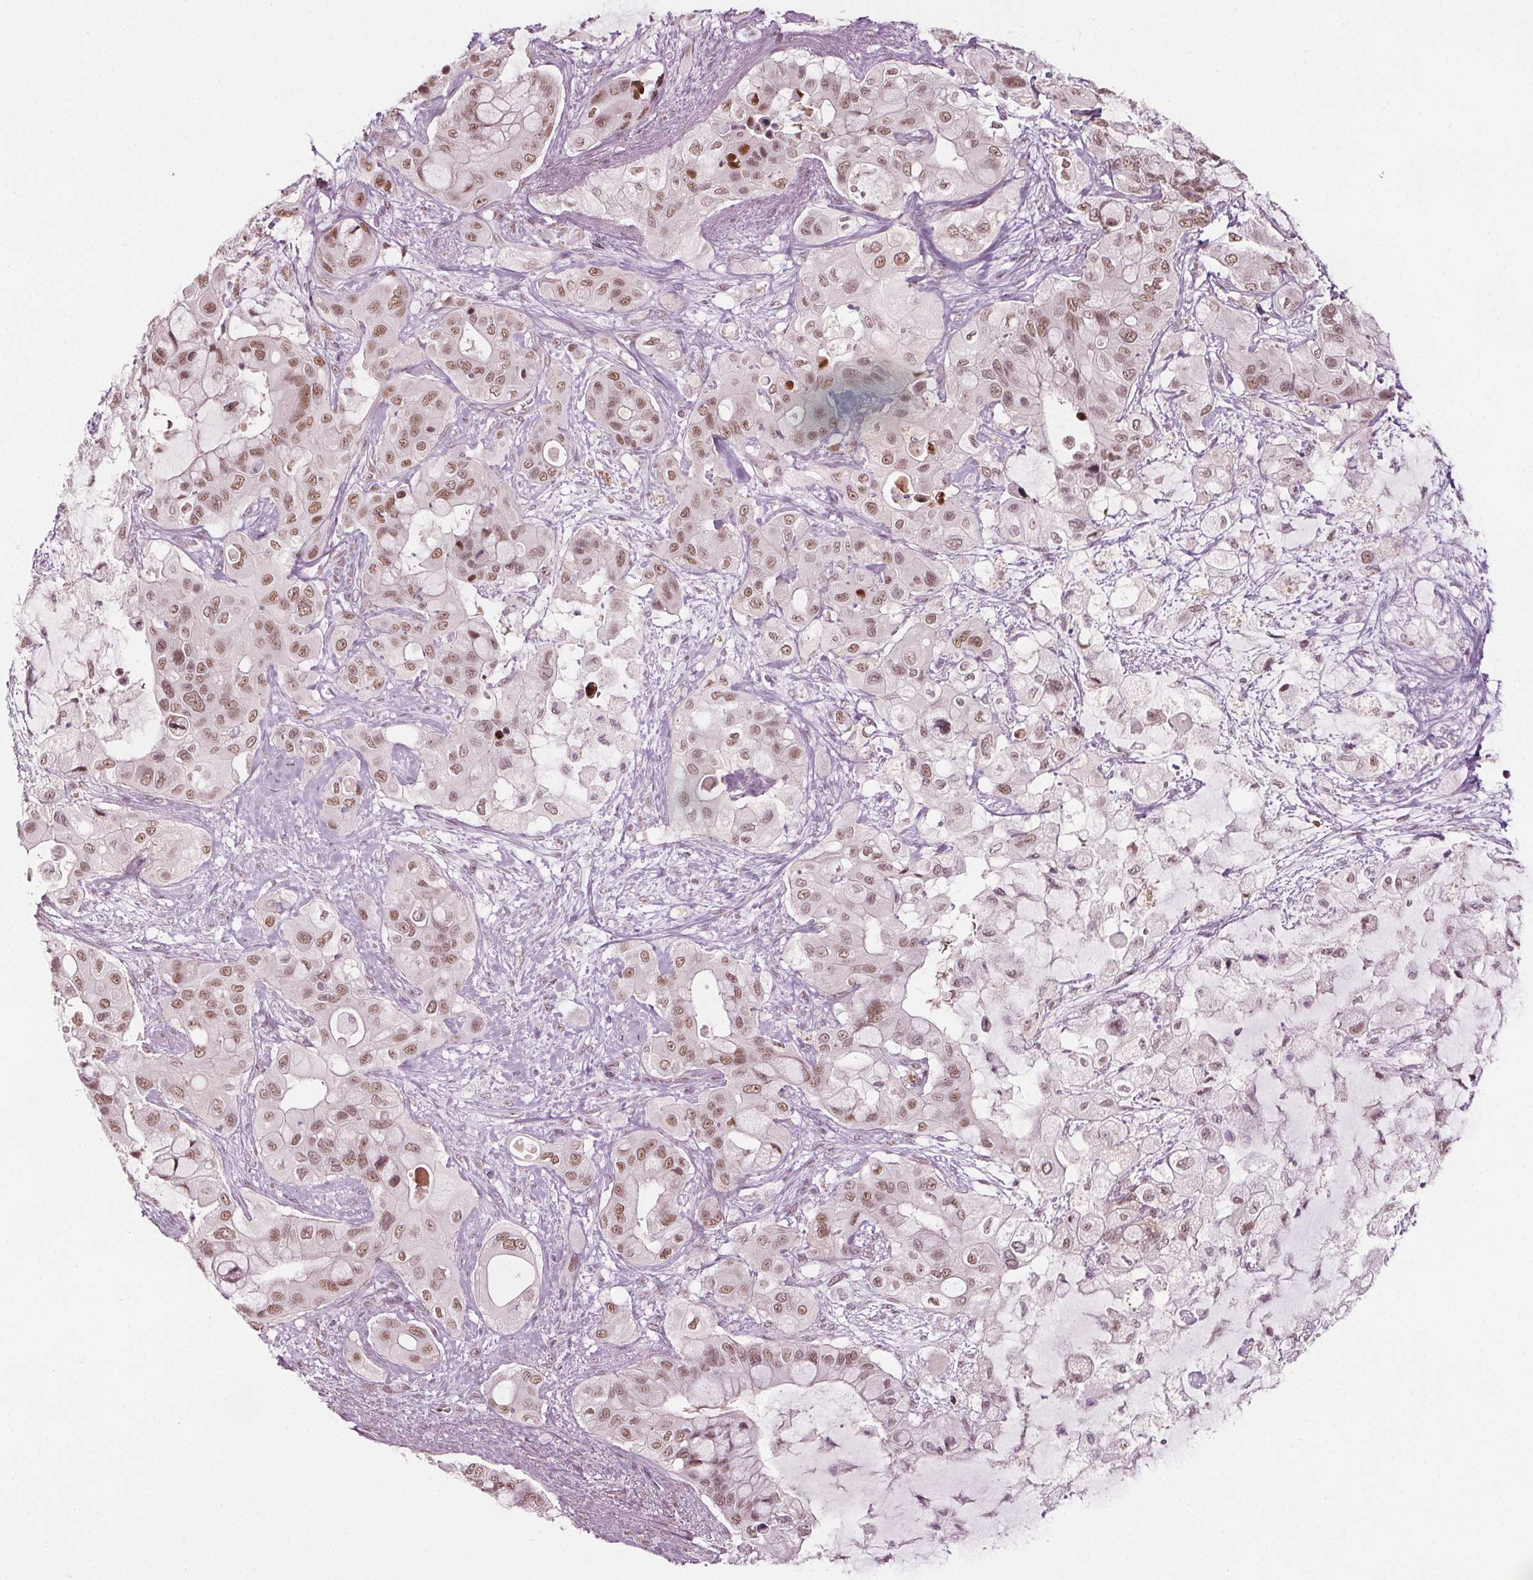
{"staining": {"intensity": "moderate", "quantity": ">75%", "location": "nuclear"}, "tissue": "pancreatic cancer", "cell_type": "Tumor cells", "image_type": "cancer", "snomed": [{"axis": "morphology", "description": "Adenocarcinoma, NOS"}, {"axis": "topography", "description": "Pancreas"}], "caption": "IHC (DAB) staining of pancreatic cancer (adenocarcinoma) exhibits moderate nuclear protein expression in approximately >75% of tumor cells. Nuclei are stained in blue.", "gene": "IWS1", "patient": {"sex": "male", "age": 71}}